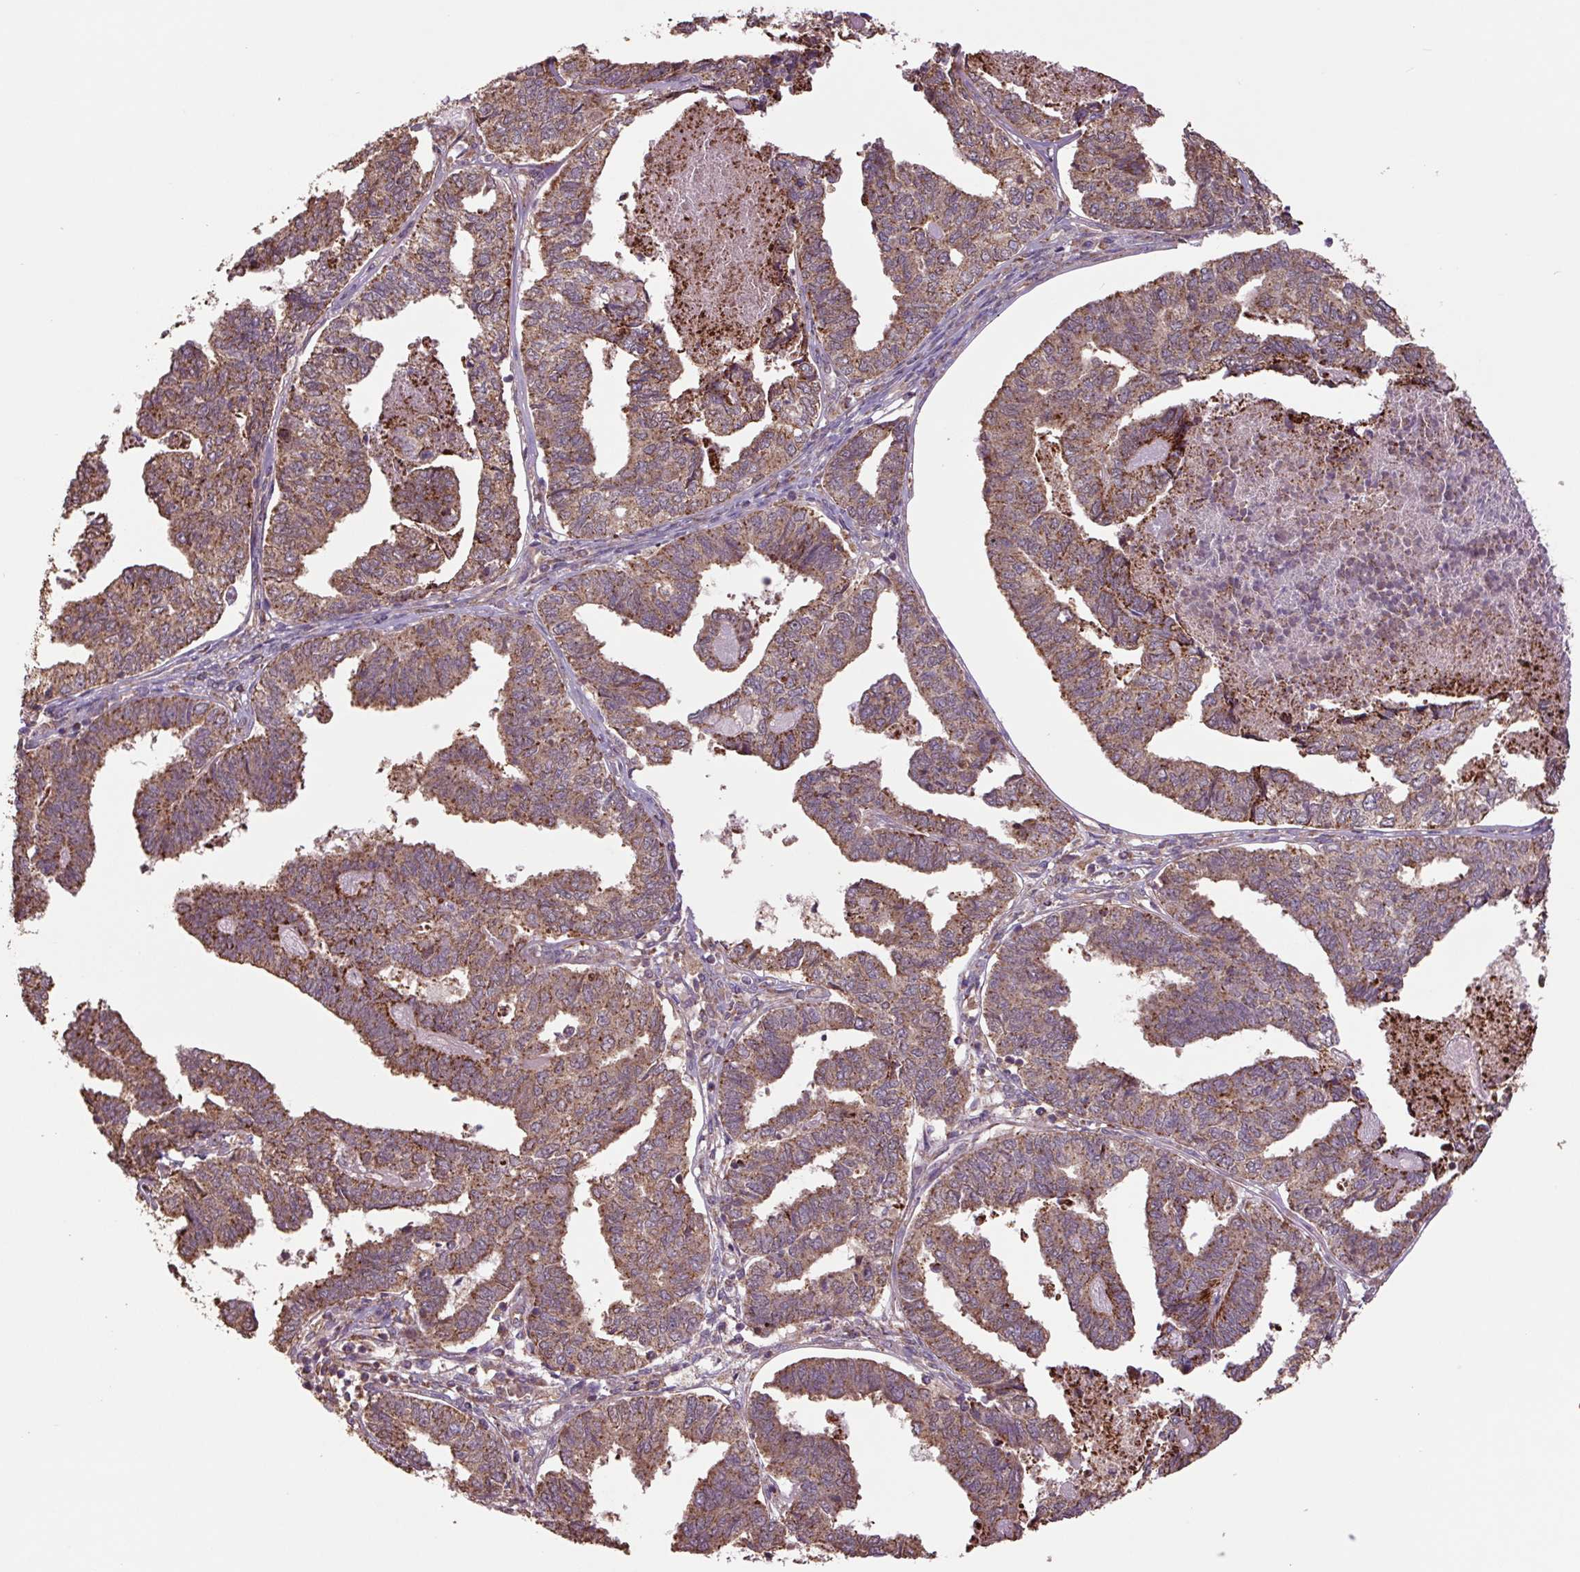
{"staining": {"intensity": "moderate", "quantity": ">75%", "location": "cytoplasmic/membranous"}, "tissue": "endometrial cancer", "cell_type": "Tumor cells", "image_type": "cancer", "snomed": [{"axis": "morphology", "description": "Adenocarcinoma, NOS"}, {"axis": "topography", "description": "Endometrium"}], "caption": "Endometrial cancer stained for a protein (brown) exhibits moderate cytoplasmic/membranous positive expression in about >75% of tumor cells.", "gene": "TMEM160", "patient": {"sex": "female", "age": 73}}